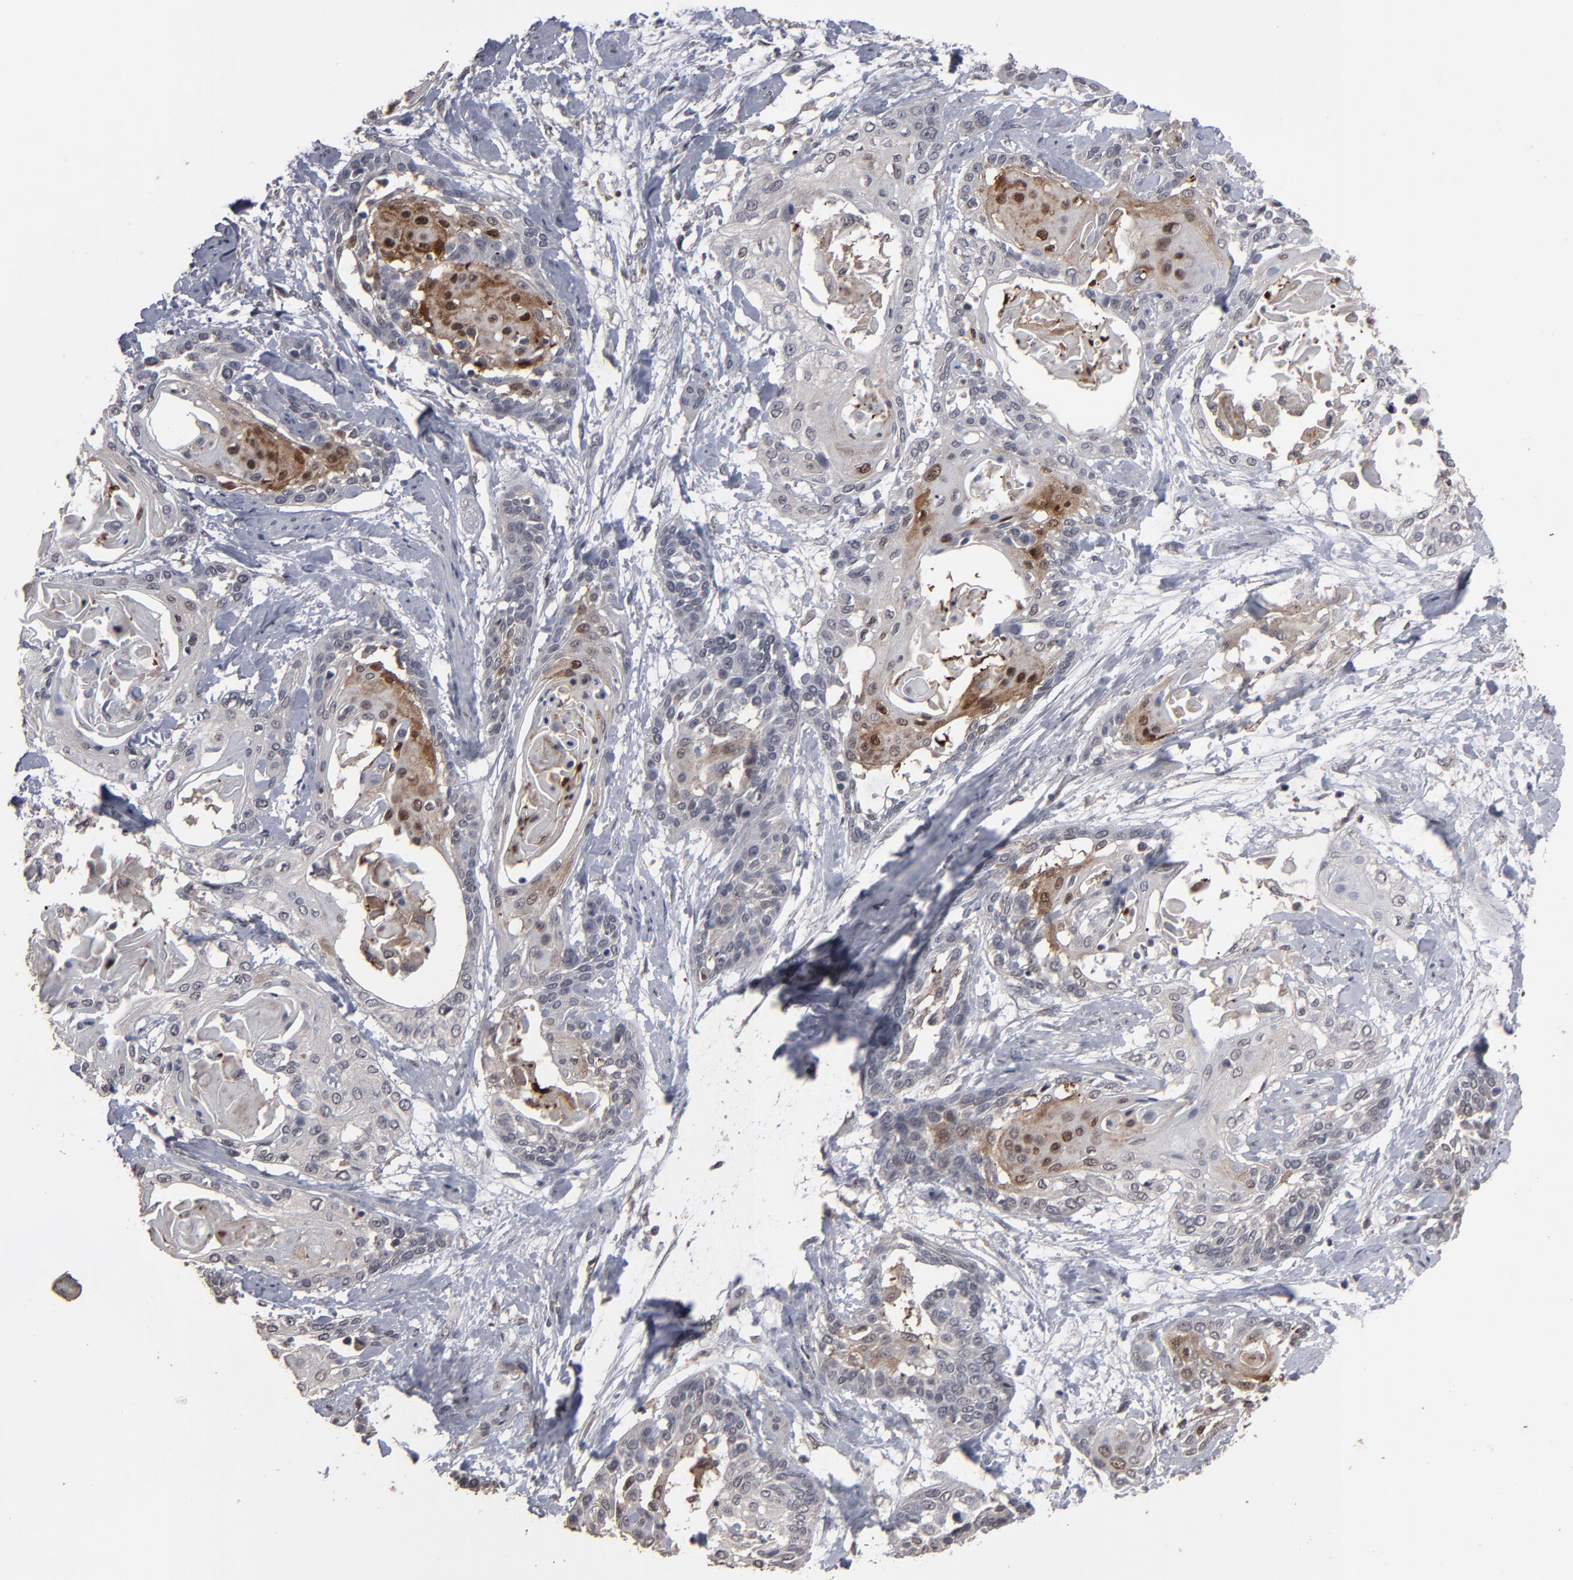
{"staining": {"intensity": "moderate", "quantity": "25%-75%", "location": "cytoplasmic/membranous,nuclear"}, "tissue": "cervical cancer", "cell_type": "Tumor cells", "image_type": "cancer", "snomed": [{"axis": "morphology", "description": "Squamous cell carcinoma, NOS"}, {"axis": "topography", "description": "Cervix"}], "caption": "Immunohistochemistry (DAB) staining of cervical cancer (squamous cell carcinoma) displays moderate cytoplasmic/membranous and nuclear protein positivity in about 25%-75% of tumor cells.", "gene": "SLC22A17", "patient": {"sex": "female", "age": 57}}